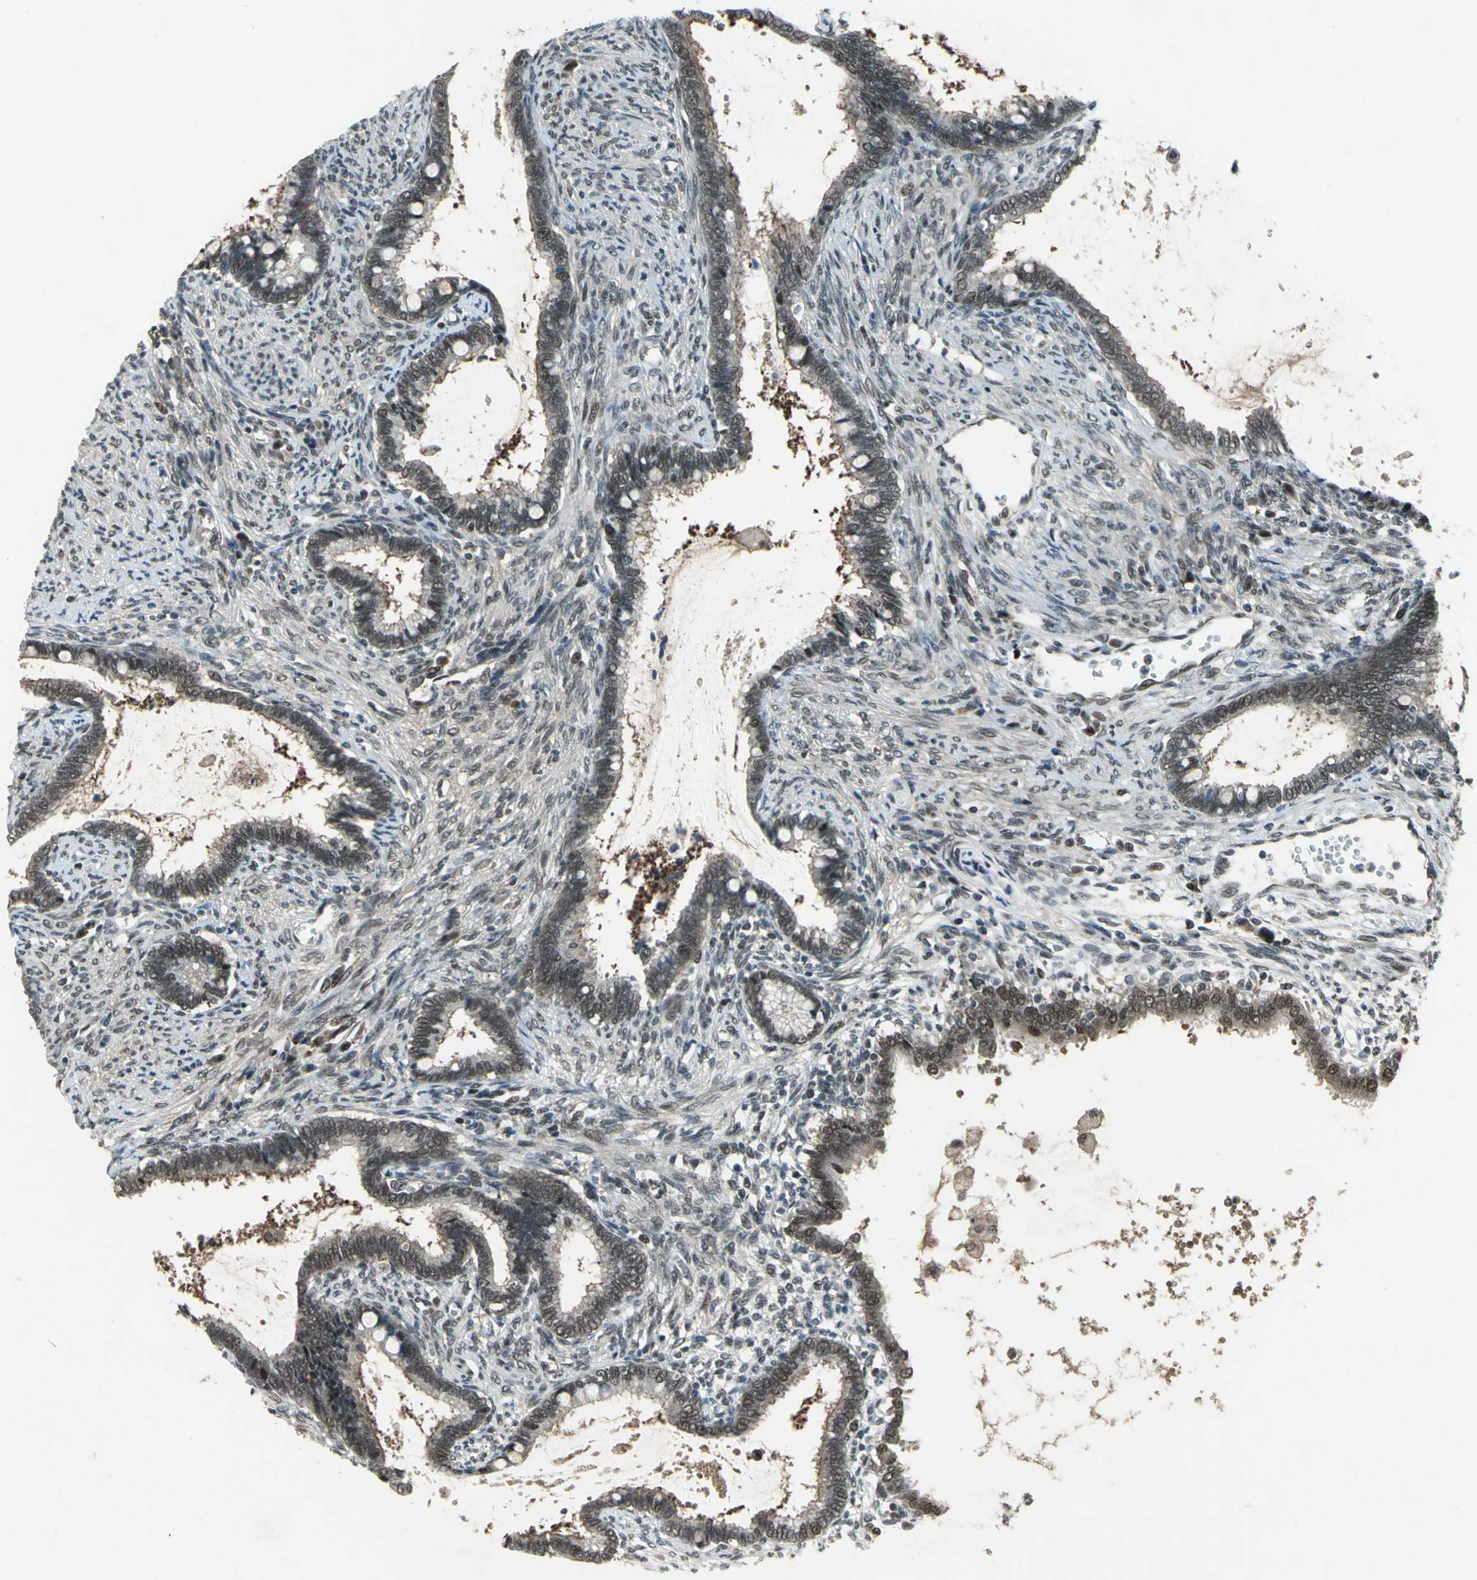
{"staining": {"intensity": "weak", "quantity": ">75%", "location": "cytoplasmic/membranous,nuclear"}, "tissue": "cervical cancer", "cell_type": "Tumor cells", "image_type": "cancer", "snomed": [{"axis": "morphology", "description": "Adenocarcinoma, NOS"}, {"axis": "topography", "description": "Cervix"}], "caption": "The photomicrograph reveals immunohistochemical staining of adenocarcinoma (cervical). There is weak cytoplasmic/membranous and nuclear expression is seen in approximately >75% of tumor cells.", "gene": "COPS5", "patient": {"sex": "female", "age": 44}}